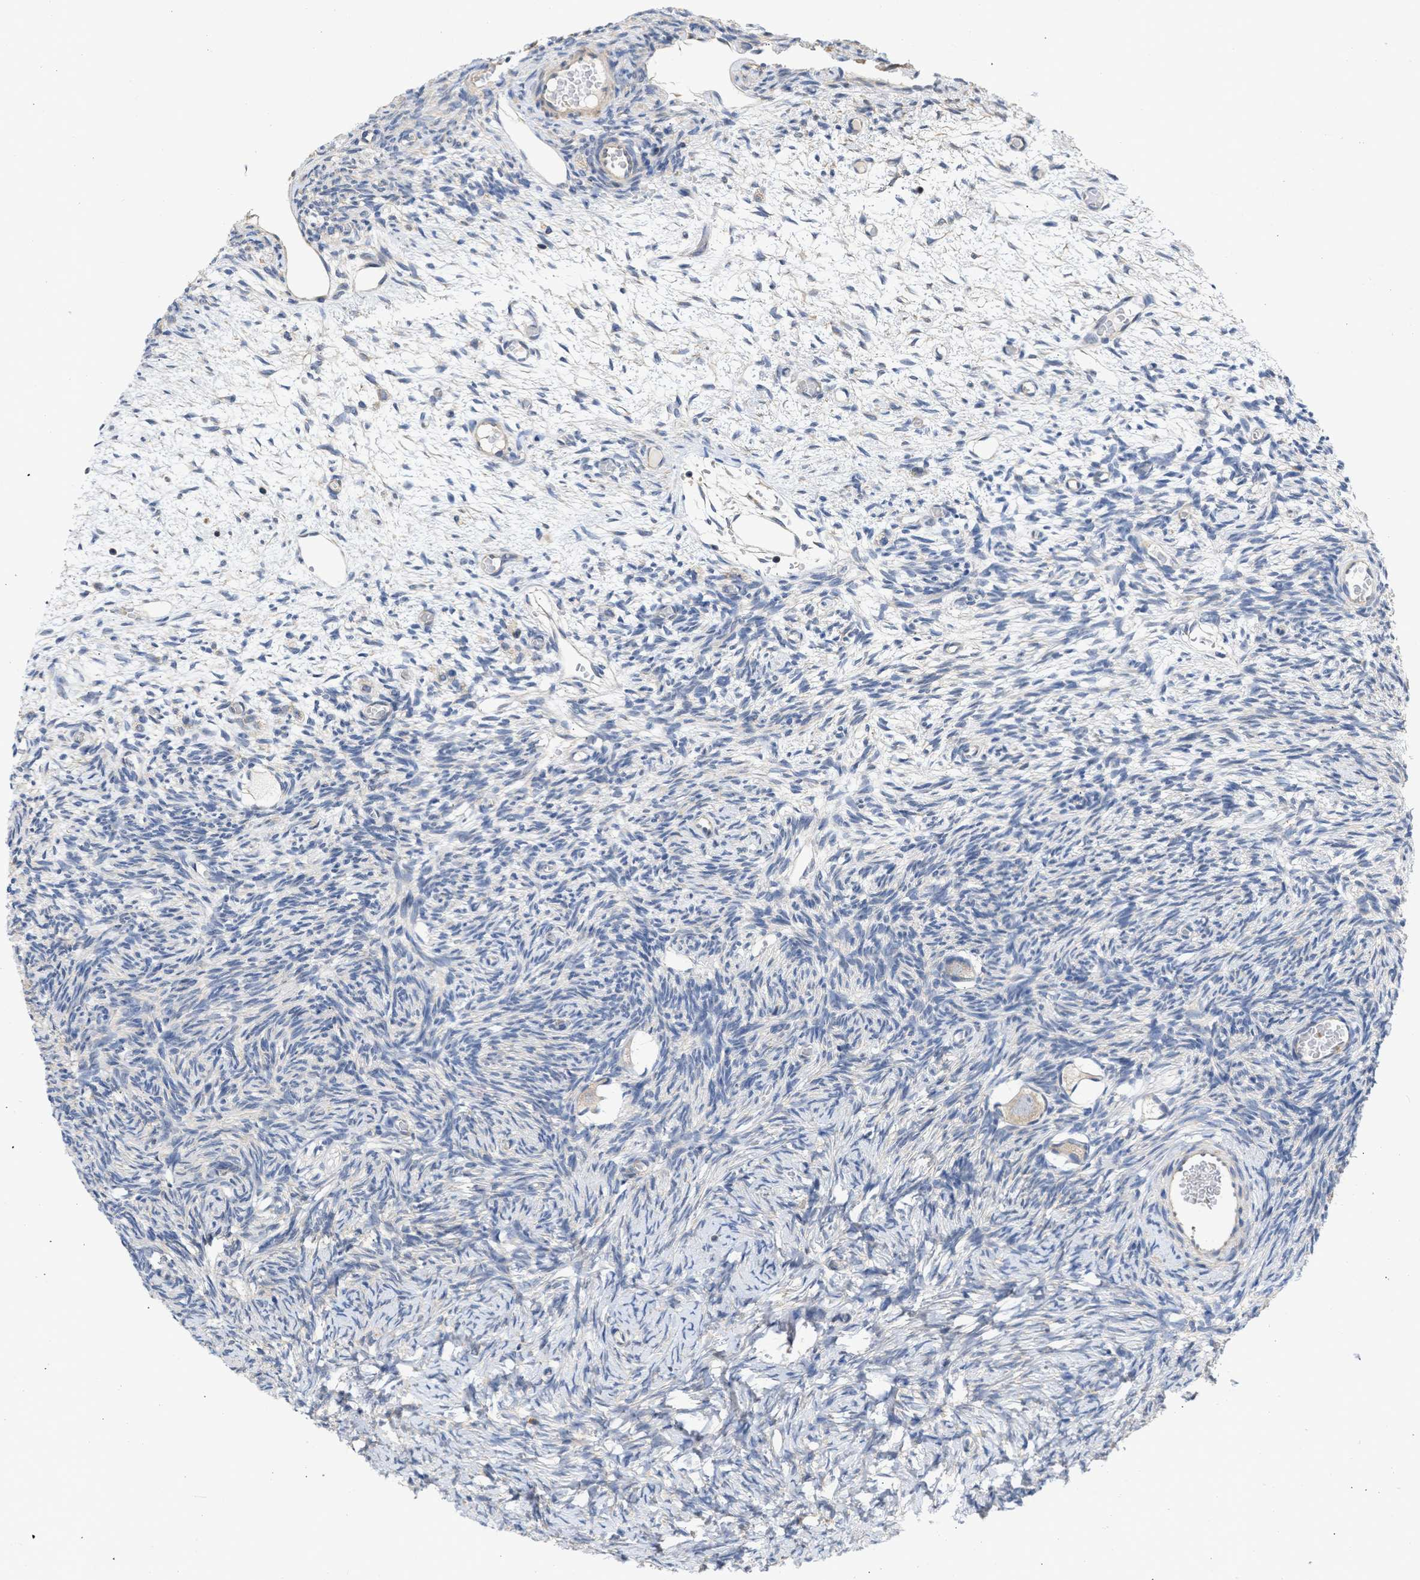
{"staining": {"intensity": "weak", "quantity": "25%-75%", "location": "cytoplasmic/membranous"}, "tissue": "ovary", "cell_type": "Follicle cells", "image_type": "normal", "snomed": [{"axis": "morphology", "description": "Normal tissue, NOS"}, {"axis": "topography", "description": "Ovary"}], "caption": "The photomicrograph exhibits immunohistochemical staining of normal ovary. There is weak cytoplasmic/membranous positivity is identified in about 25%-75% of follicle cells.", "gene": "MAP2K3", "patient": {"sex": "female", "age": 27}}